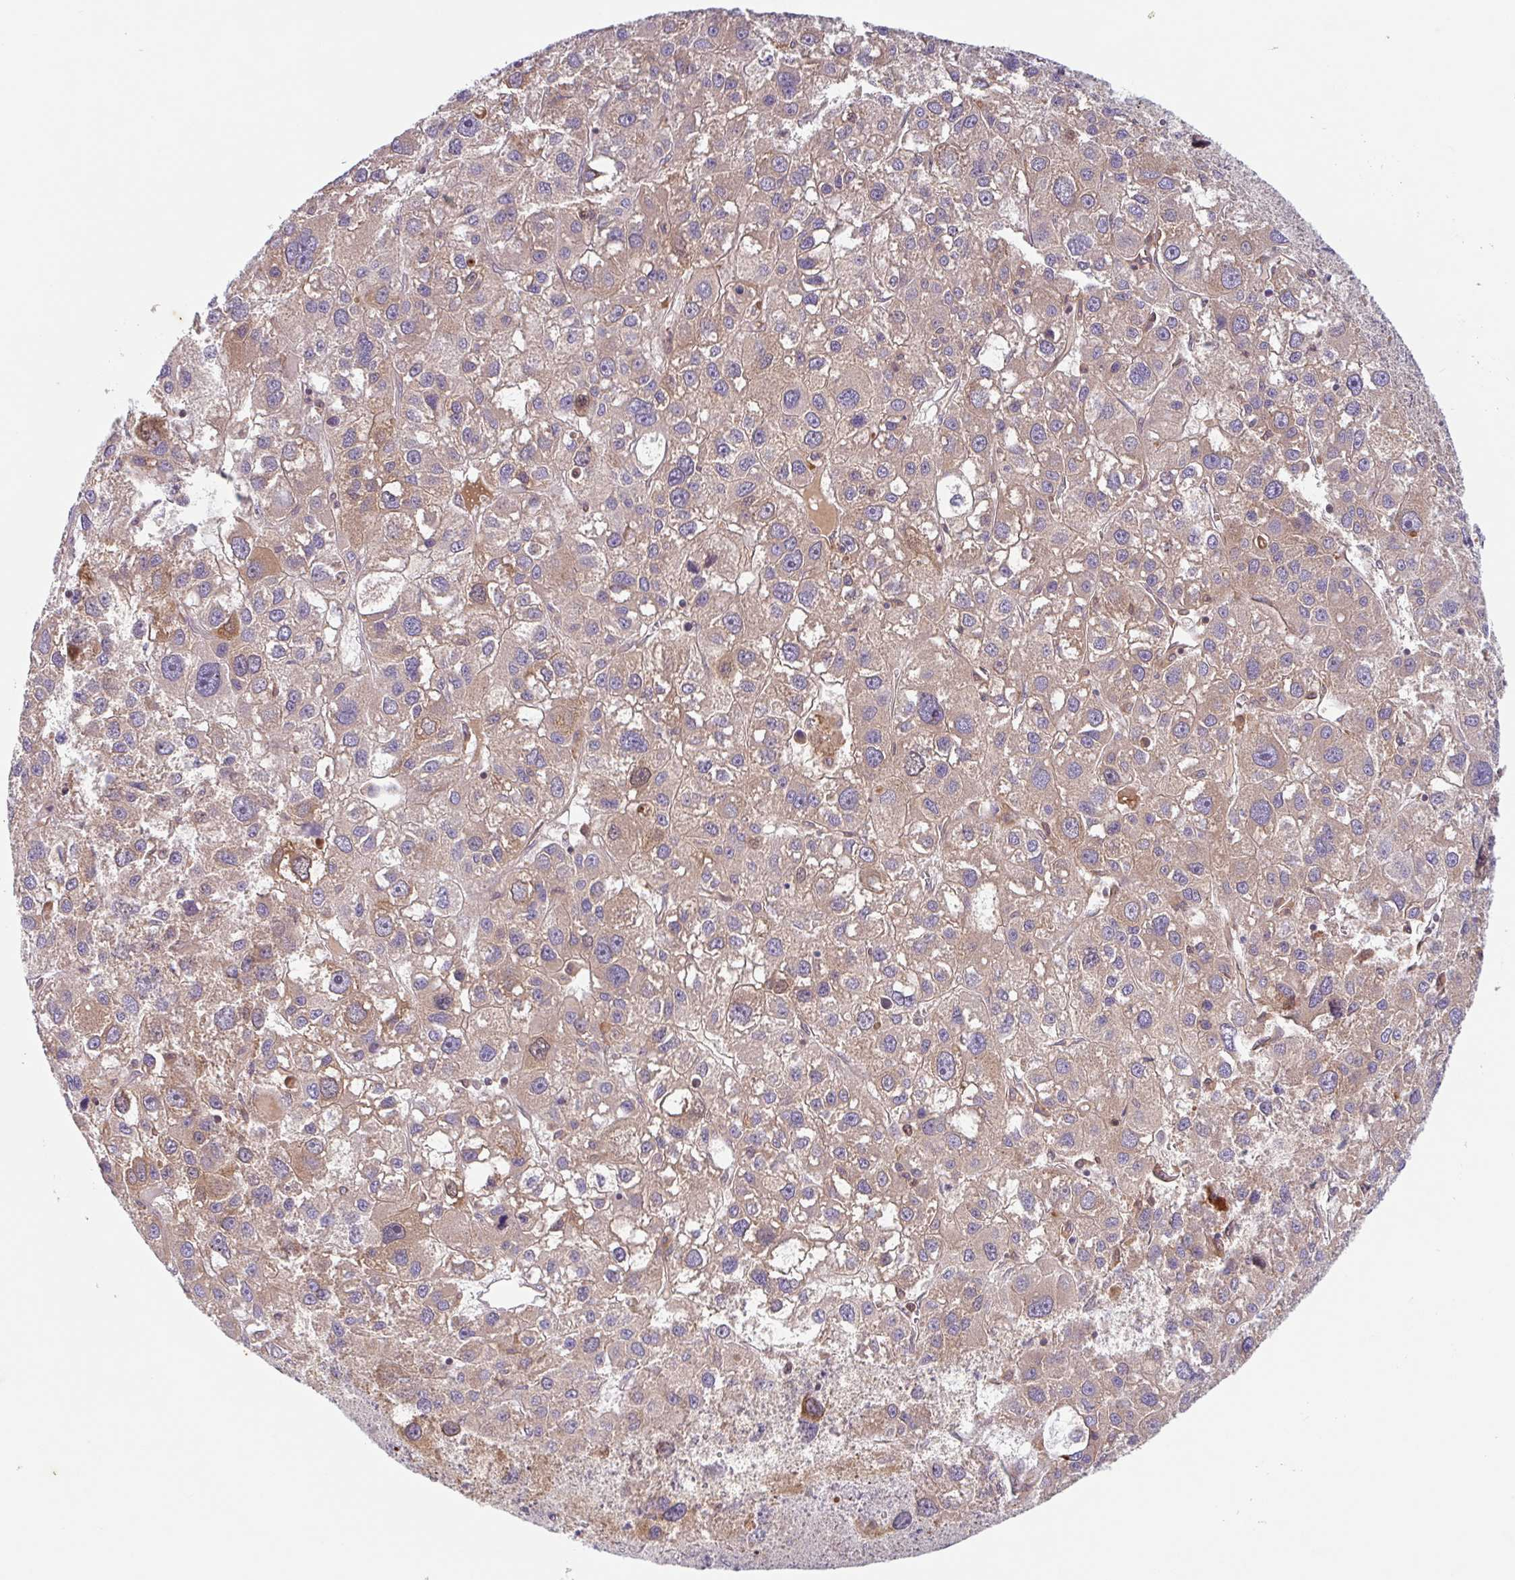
{"staining": {"intensity": "moderate", "quantity": "25%-75%", "location": "cytoplasmic/membranous"}, "tissue": "liver cancer", "cell_type": "Tumor cells", "image_type": "cancer", "snomed": [{"axis": "morphology", "description": "Carcinoma, Hepatocellular, NOS"}, {"axis": "topography", "description": "Liver"}], "caption": "This photomicrograph displays IHC staining of human hepatocellular carcinoma (liver), with medium moderate cytoplasmic/membranous staining in about 25%-75% of tumor cells.", "gene": "RIT1", "patient": {"sex": "male", "age": 73}}